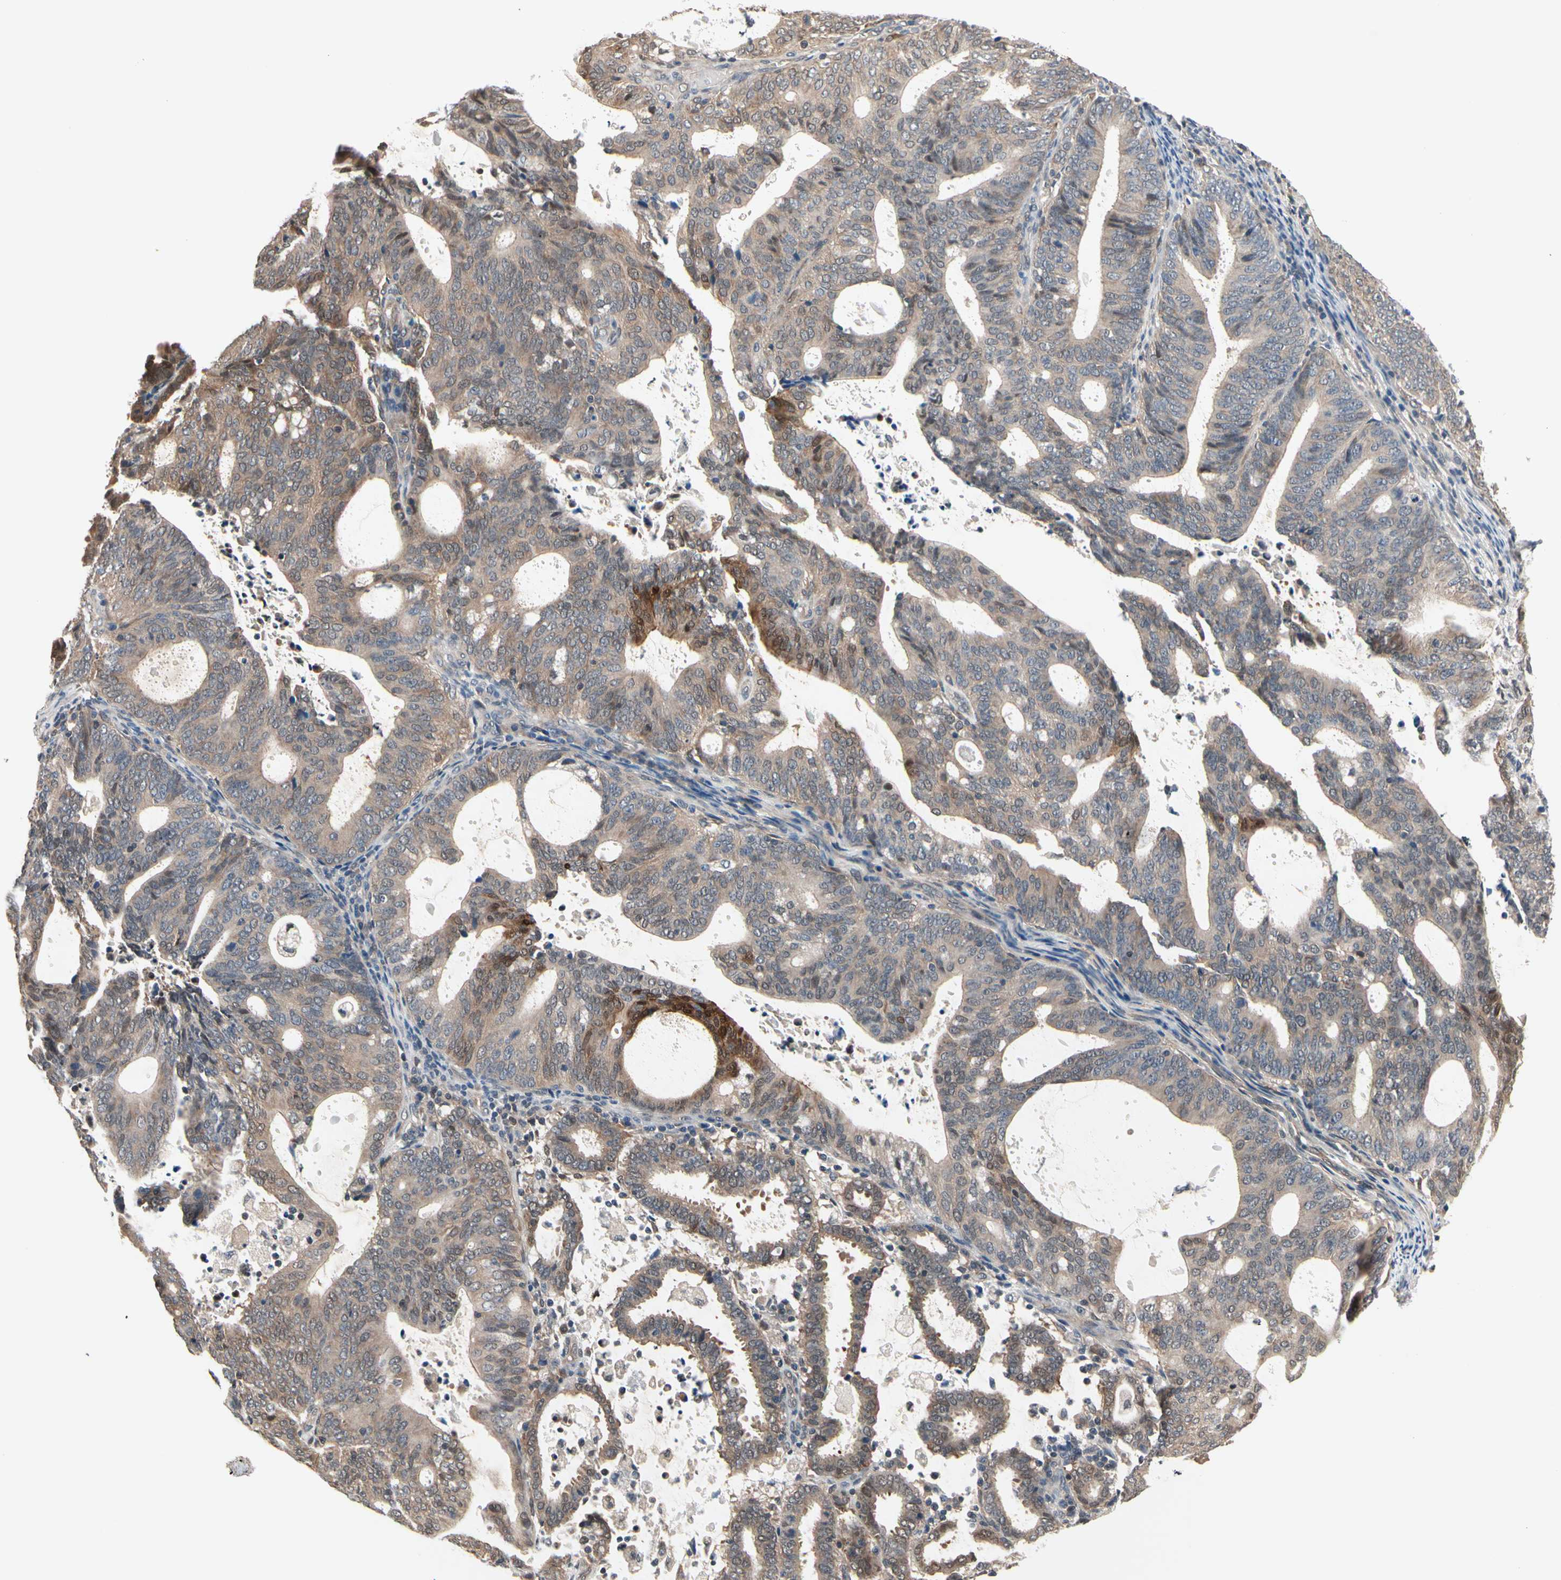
{"staining": {"intensity": "weak", "quantity": ">75%", "location": "cytoplasmic/membranous"}, "tissue": "endometrial cancer", "cell_type": "Tumor cells", "image_type": "cancer", "snomed": [{"axis": "morphology", "description": "Adenocarcinoma, NOS"}, {"axis": "topography", "description": "Uterus"}], "caption": "Weak cytoplasmic/membranous staining for a protein is appreciated in about >75% of tumor cells of endometrial cancer using IHC.", "gene": "PRDX6", "patient": {"sex": "female", "age": 83}}